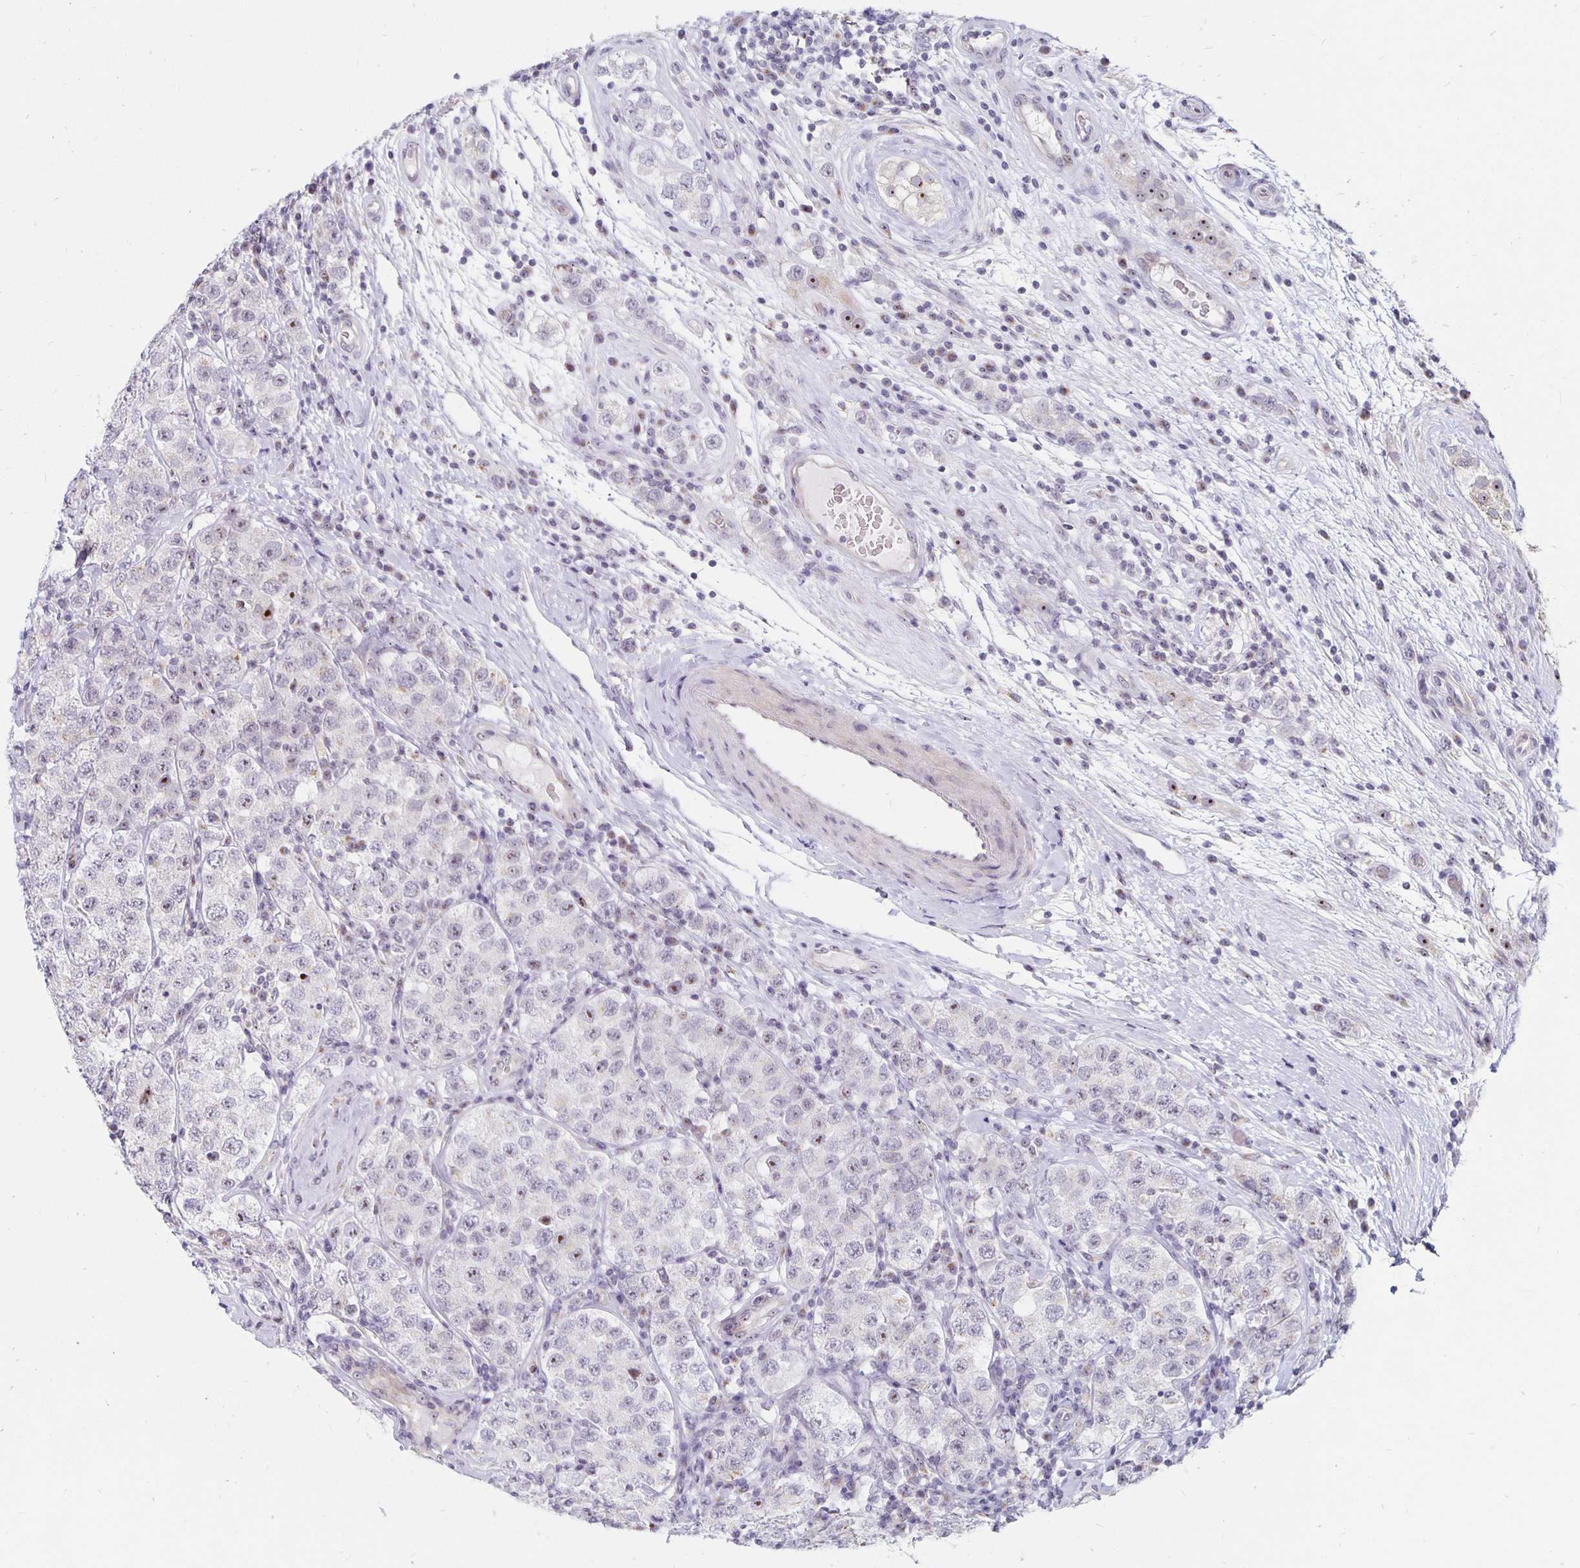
{"staining": {"intensity": "negative", "quantity": "none", "location": "none"}, "tissue": "testis cancer", "cell_type": "Tumor cells", "image_type": "cancer", "snomed": [{"axis": "morphology", "description": "Seminoma, NOS"}, {"axis": "topography", "description": "Testis"}], "caption": "An image of human seminoma (testis) is negative for staining in tumor cells.", "gene": "NUP85", "patient": {"sex": "male", "age": 34}}